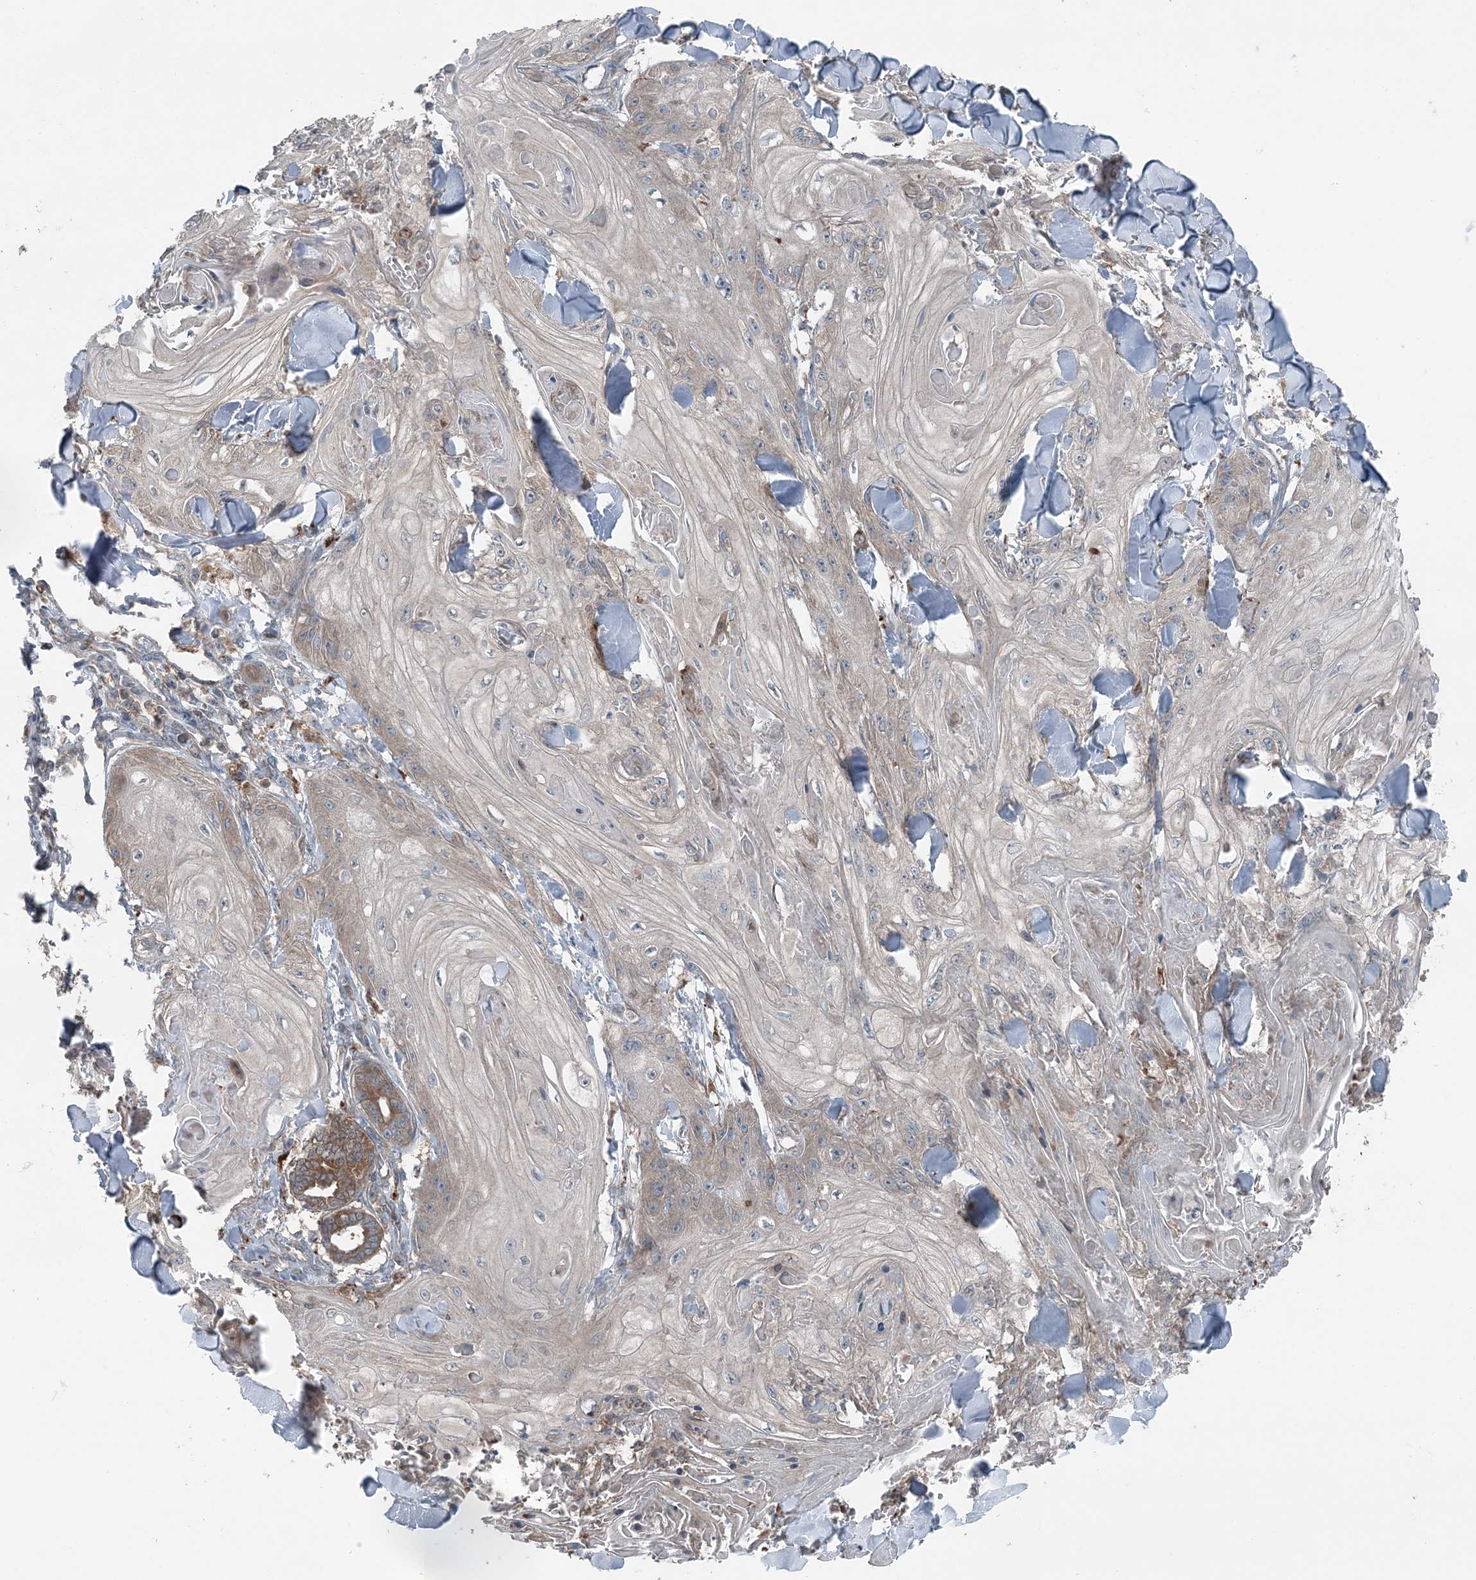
{"staining": {"intensity": "negative", "quantity": "none", "location": "none"}, "tissue": "skin cancer", "cell_type": "Tumor cells", "image_type": "cancer", "snomed": [{"axis": "morphology", "description": "Squamous cell carcinoma, NOS"}, {"axis": "topography", "description": "Skin"}], "caption": "This image is of skin cancer (squamous cell carcinoma) stained with immunohistochemistry to label a protein in brown with the nuclei are counter-stained blue. There is no positivity in tumor cells.", "gene": "ASNSD1", "patient": {"sex": "male", "age": 74}}